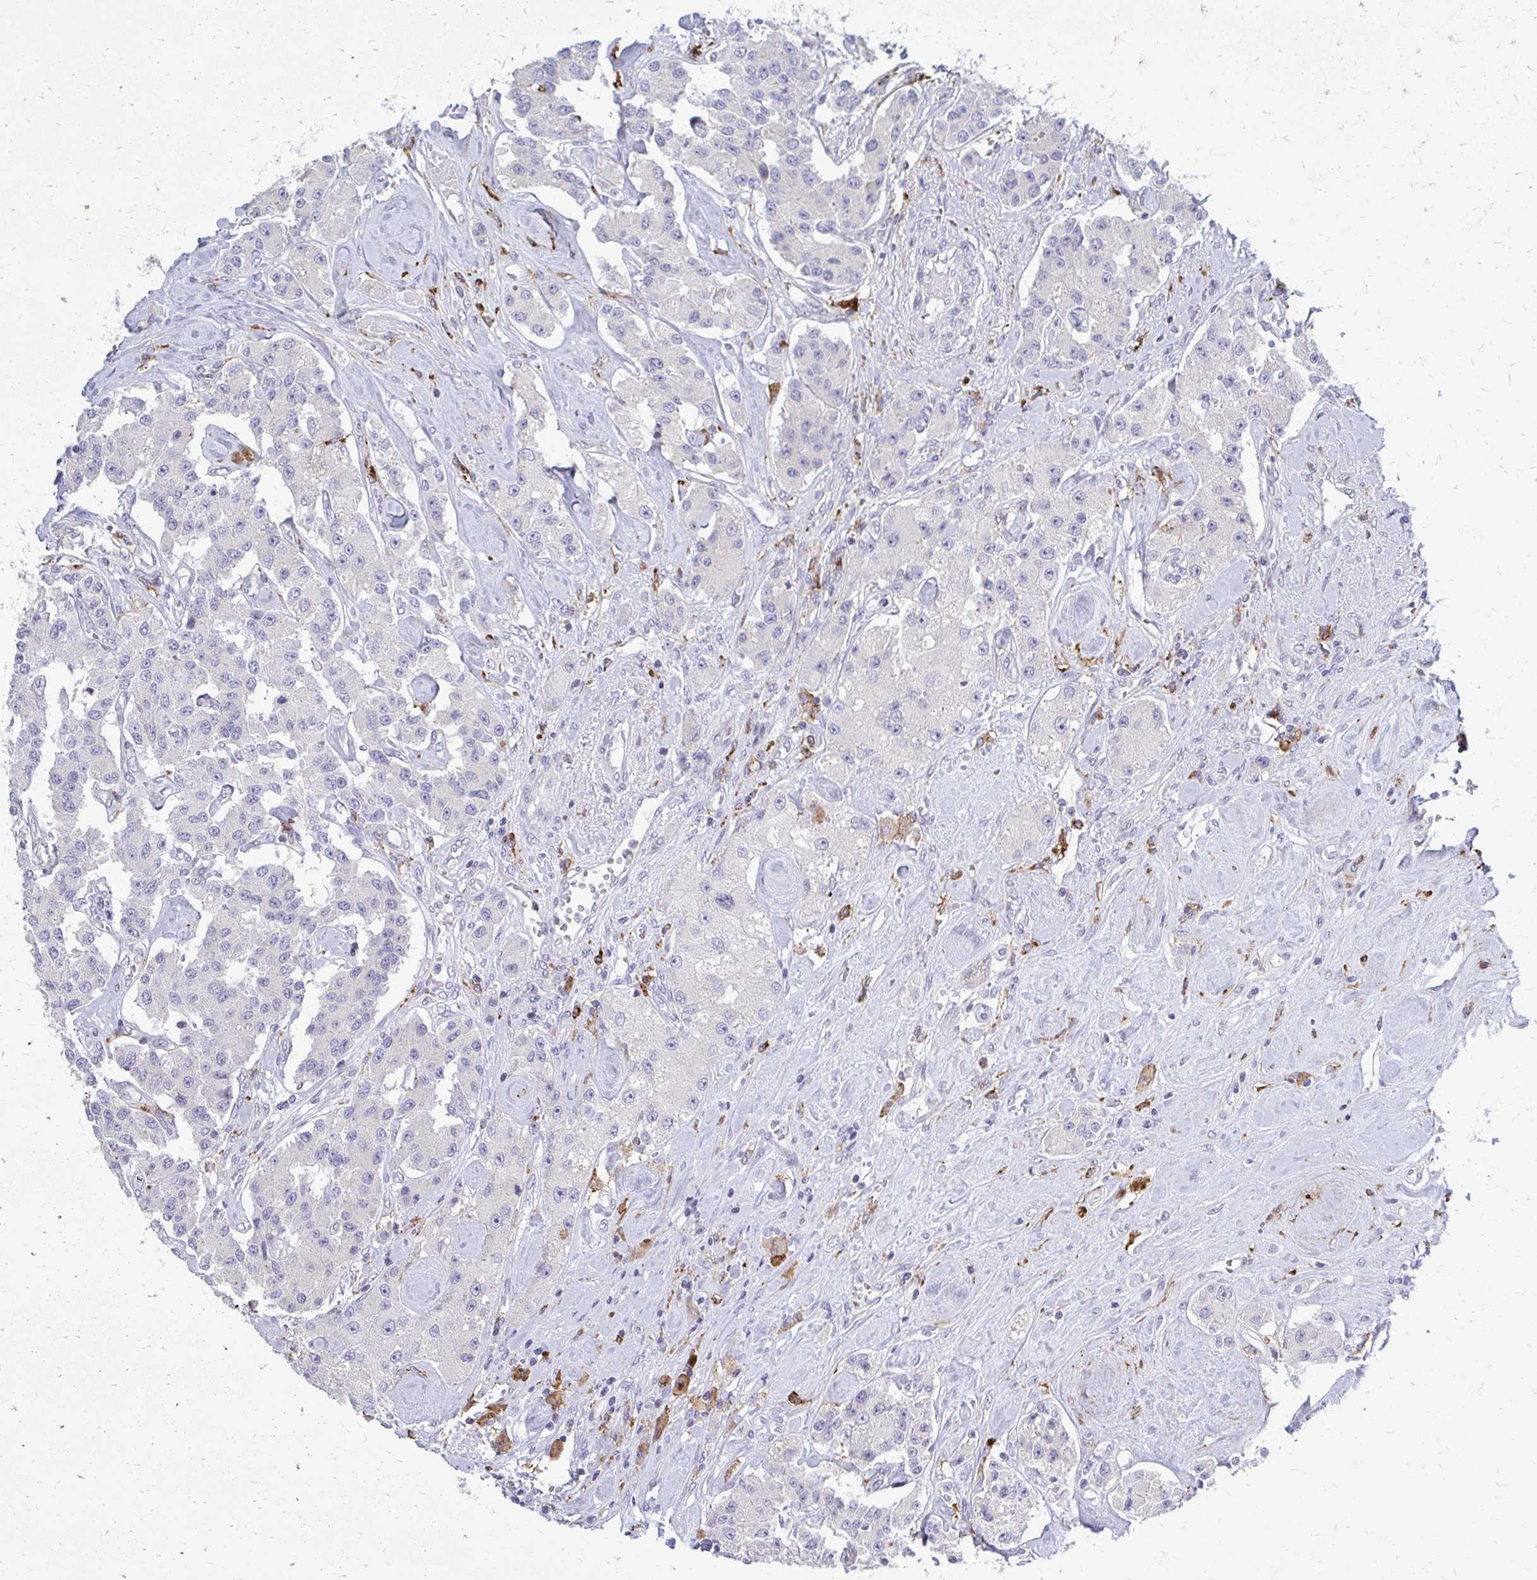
{"staining": {"intensity": "negative", "quantity": "none", "location": "none"}, "tissue": "carcinoid", "cell_type": "Tumor cells", "image_type": "cancer", "snomed": [{"axis": "morphology", "description": "Carcinoid, malignant, NOS"}, {"axis": "topography", "description": "Pancreas"}], "caption": "Tumor cells are negative for protein expression in human carcinoid.", "gene": "MCRIP2", "patient": {"sex": "male", "age": 41}}